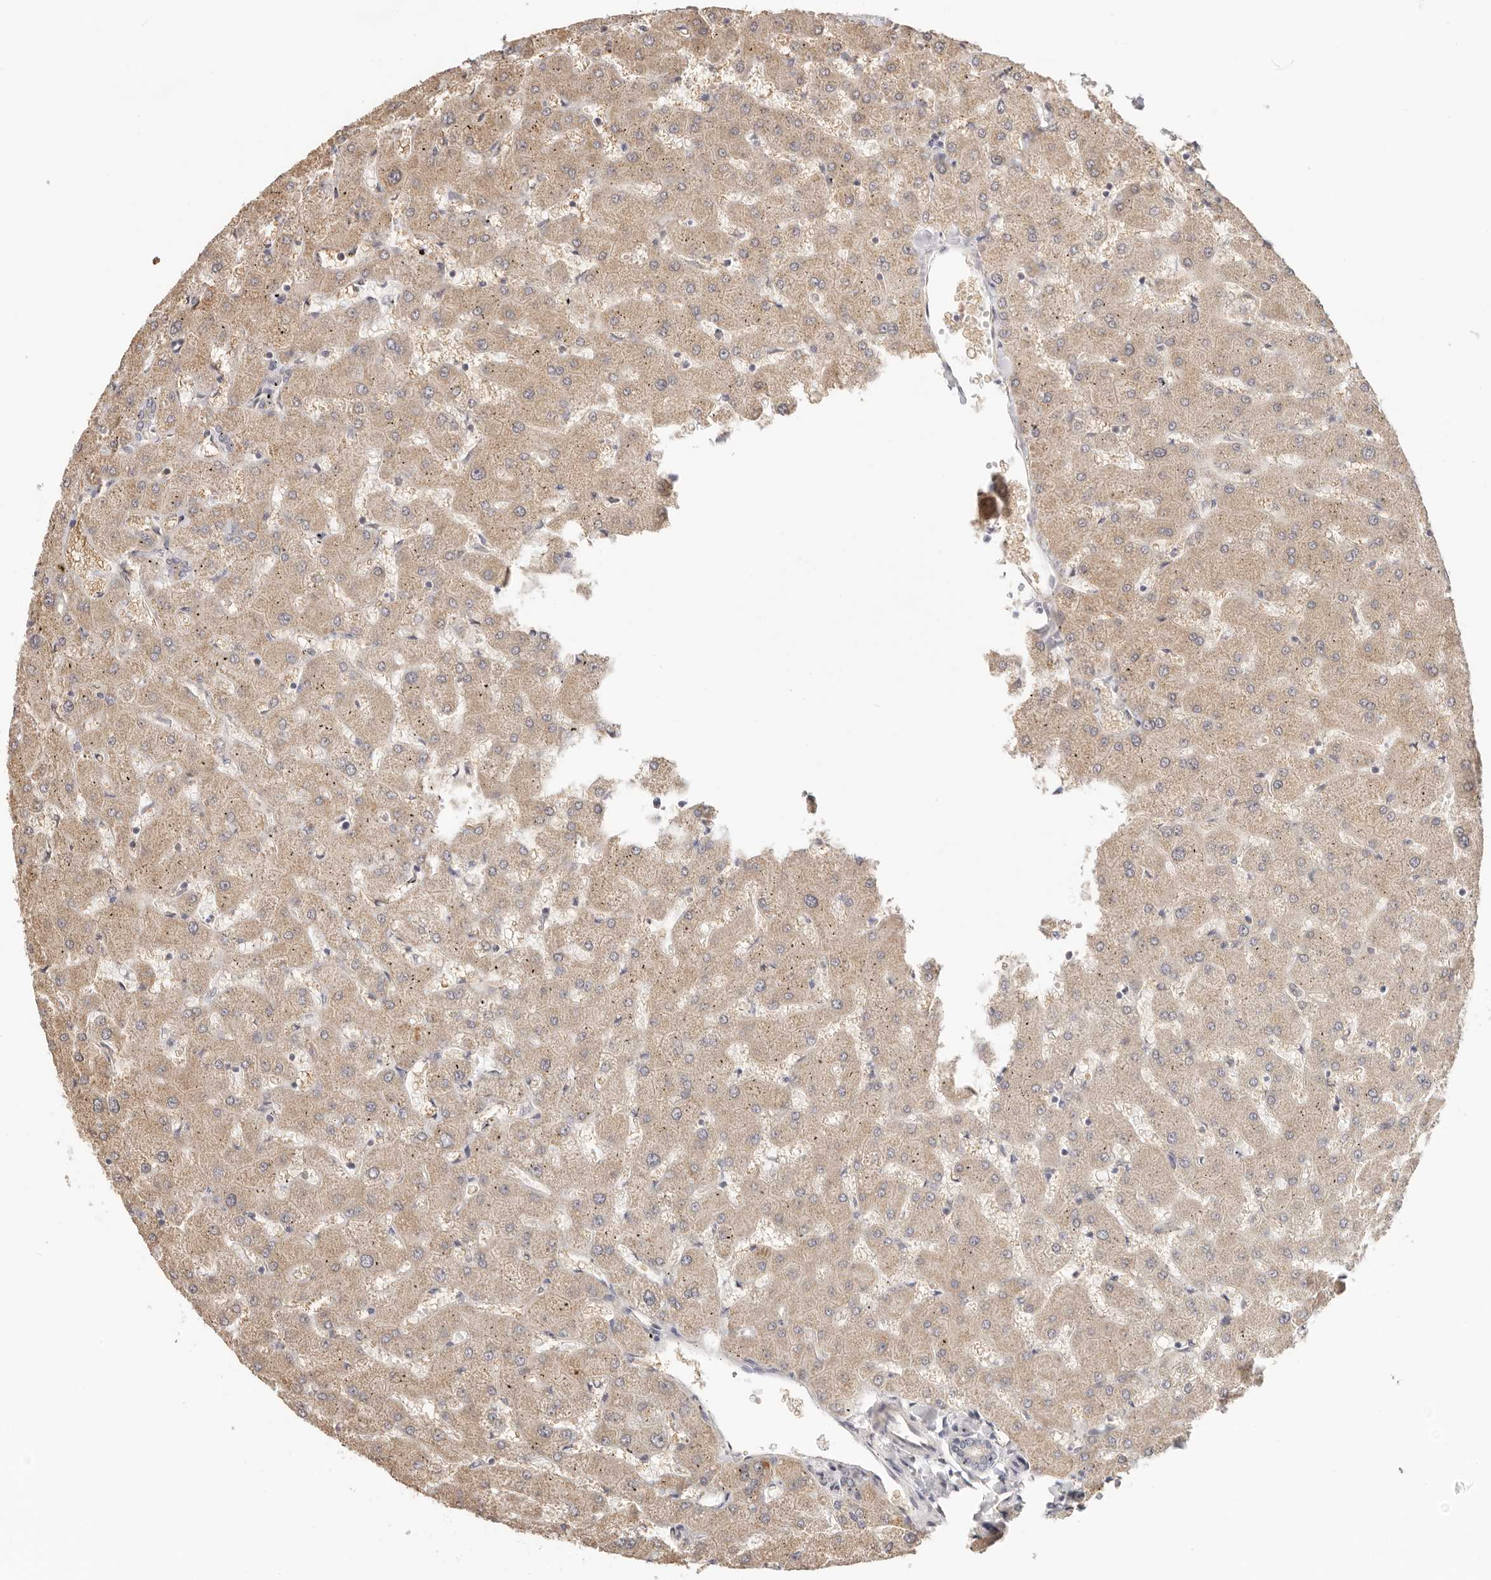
{"staining": {"intensity": "weak", "quantity": ">75%", "location": "cytoplasmic/membranous"}, "tissue": "liver", "cell_type": "Cholangiocytes", "image_type": "normal", "snomed": [{"axis": "morphology", "description": "Normal tissue, NOS"}, {"axis": "topography", "description": "Liver"}], "caption": "Normal liver displays weak cytoplasmic/membranous staining in about >75% of cholangiocytes.", "gene": "AFDN", "patient": {"sex": "female", "age": 63}}